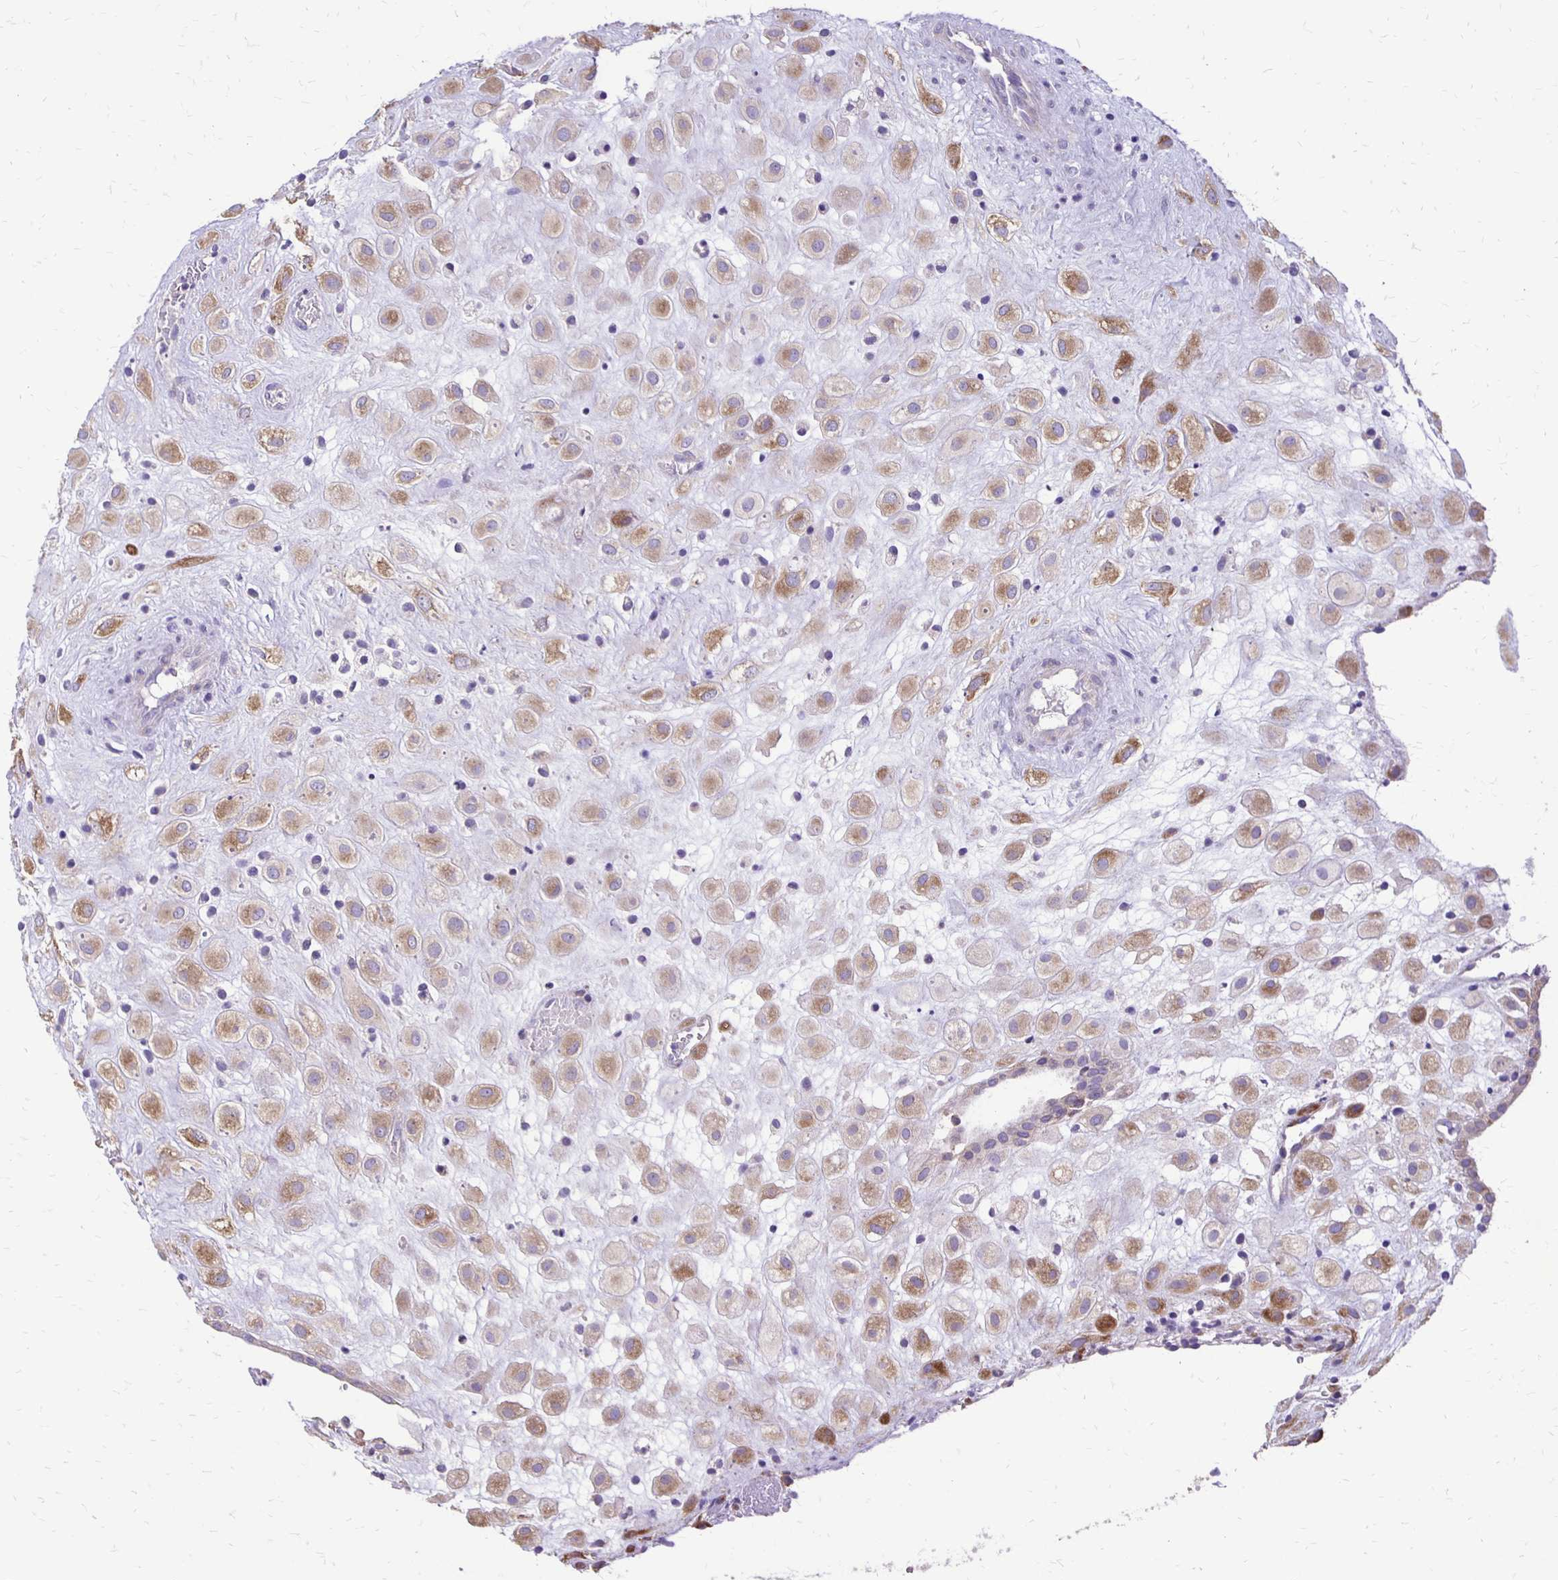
{"staining": {"intensity": "moderate", "quantity": ">75%", "location": "cytoplasmic/membranous"}, "tissue": "placenta", "cell_type": "Decidual cells", "image_type": "normal", "snomed": [{"axis": "morphology", "description": "Normal tissue, NOS"}, {"axis": "topography", "description": "Placenta"}], "caption": "The histopathology image exhibits a brown stain indicating the presence of a protein in the cytoplasmic/membranous of decidual cells in placenta. The staining is performed using DAB (3,3'-diaminobenzidine) brown chromogen to label protein expression. The nuclei are counter-stained blue using hematoxylin.", "gene": "ANKRD45", "patient": {"sex": "female", "age": 24}}